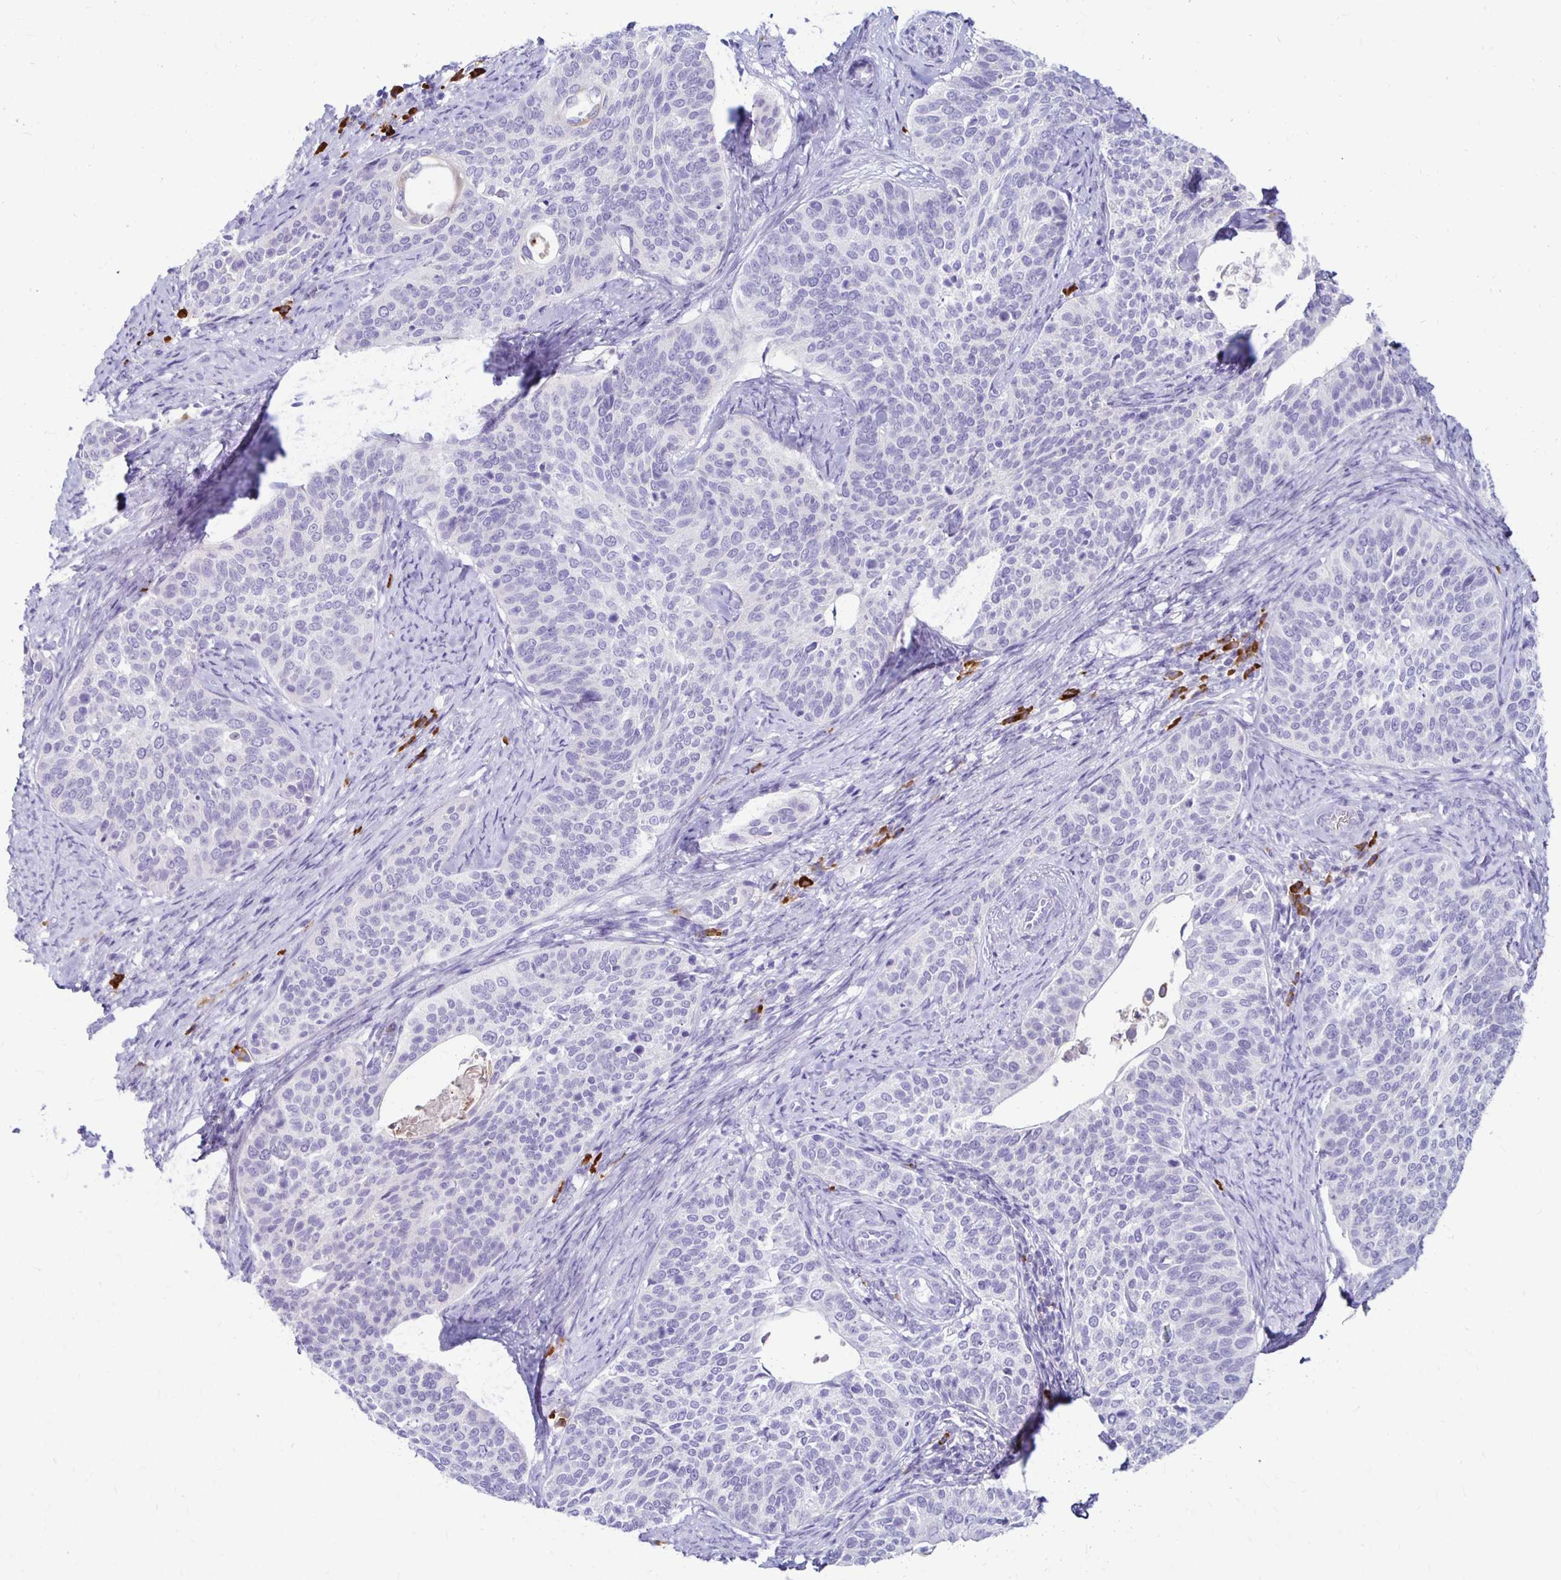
{"staining": {"intensity": "negative", "quantity": "none", "location": "none"}, "tissue": "cervical cancer", "cell_type": "Tumor cells", "image_type": "cancer", "snomed": [{"axis": "morphology", "description": "Squamous cell carcinoma, NOS"}, {"axis": "topography", "description": "Cervix"}], "caption": "Tumor cells show no significant staining in cervical squamous cell carcinoma. Brightfield microscopy of IHC stained with DAB (3,3'-diaminobenzidine) (brown) and hematoxylin (blue), captured at high magnification.", "gene": "FNTB", "patient": {"sex": "female", "age": 69}}